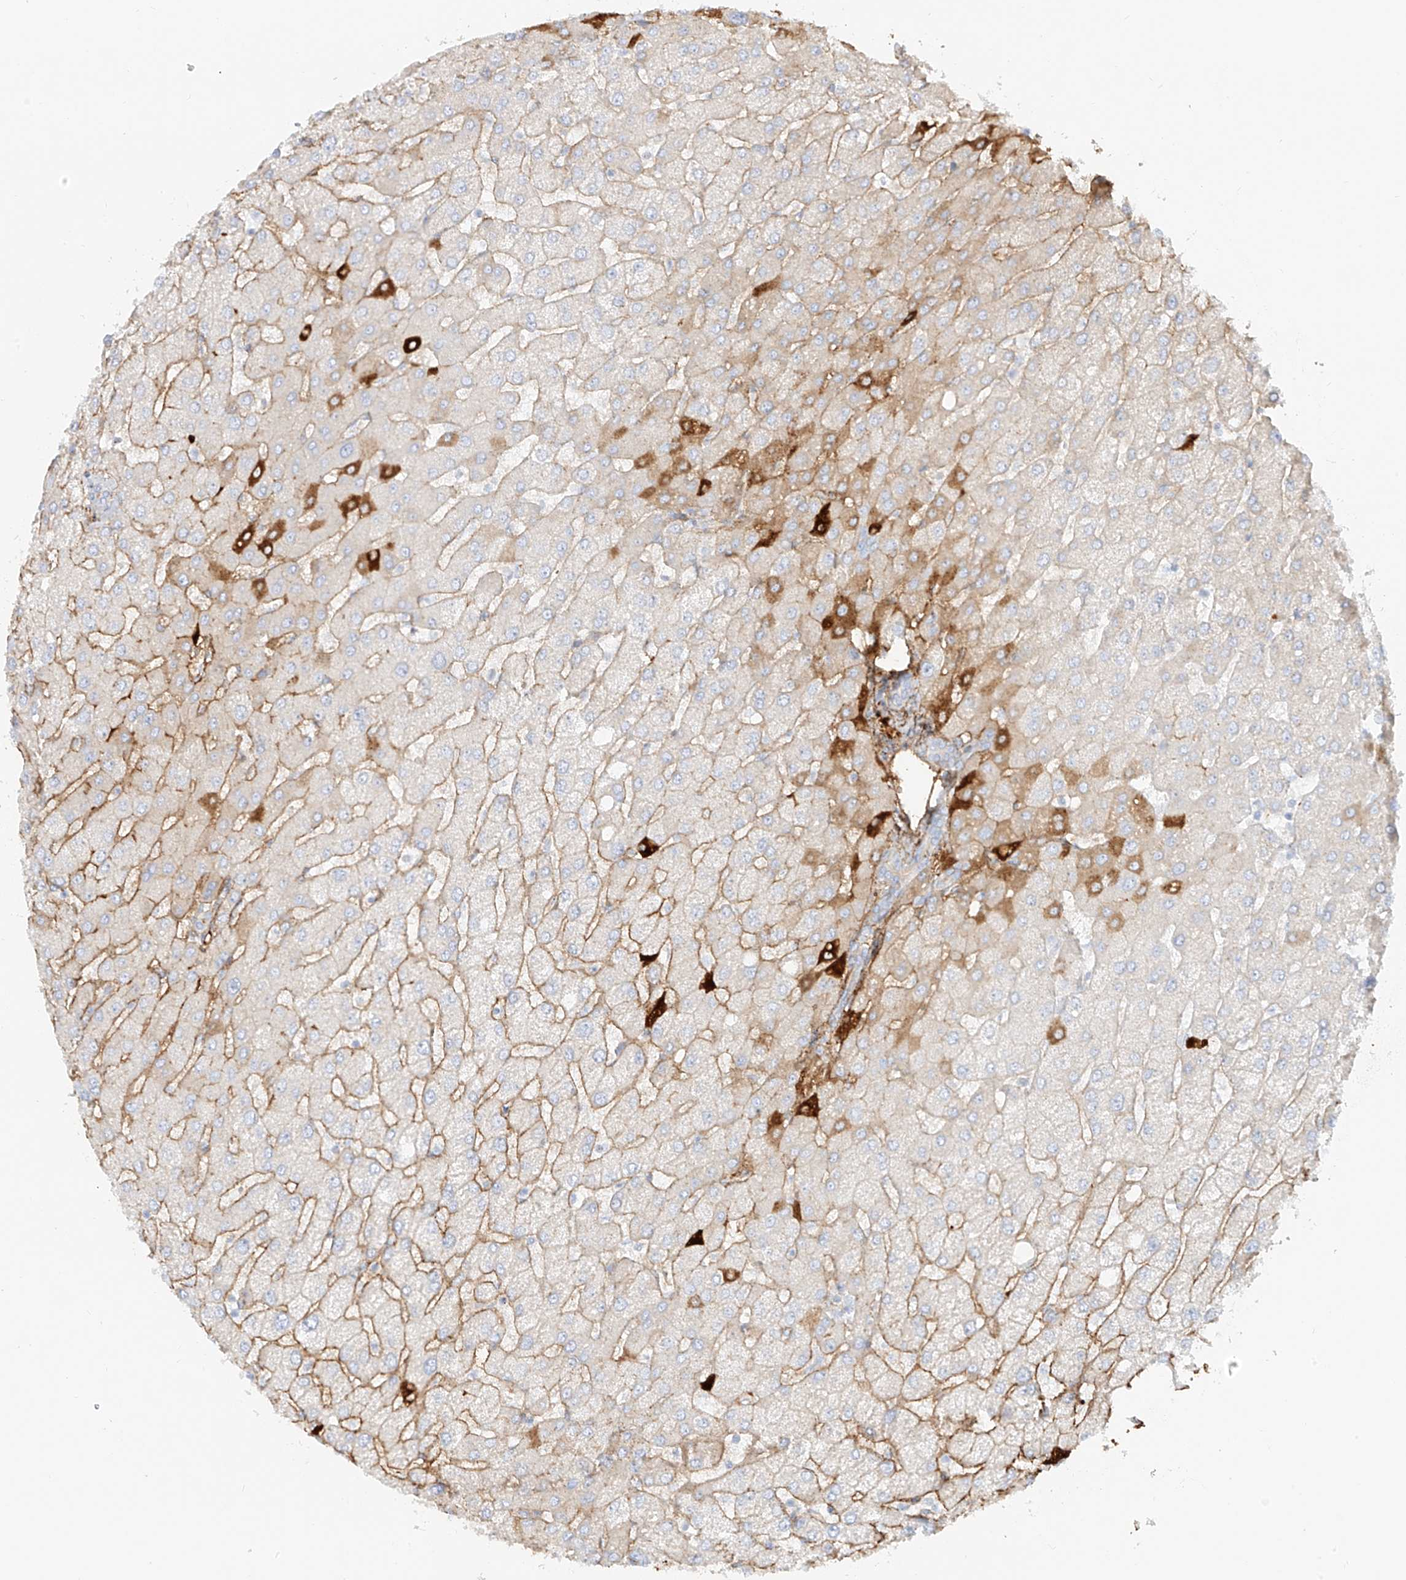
{"staining": {"intensity": "negative", "quantity": "none", "location": "none"}, "tissue": "liver", "cell_type": "Cholangiocytes", "image_type": "normal", "snomed": [{"axis": "morphology", "description": "Normal tissue, NOS"}, {"axis": "topography", "description": "Liver"}], "caption": "IHC photomicrograph of benign human liver stained for a protein (brown), which reveals no expression in cholangiocytes.", "gene": "OCSTAMP", "patient": {"sex": "female", "age": 54}}